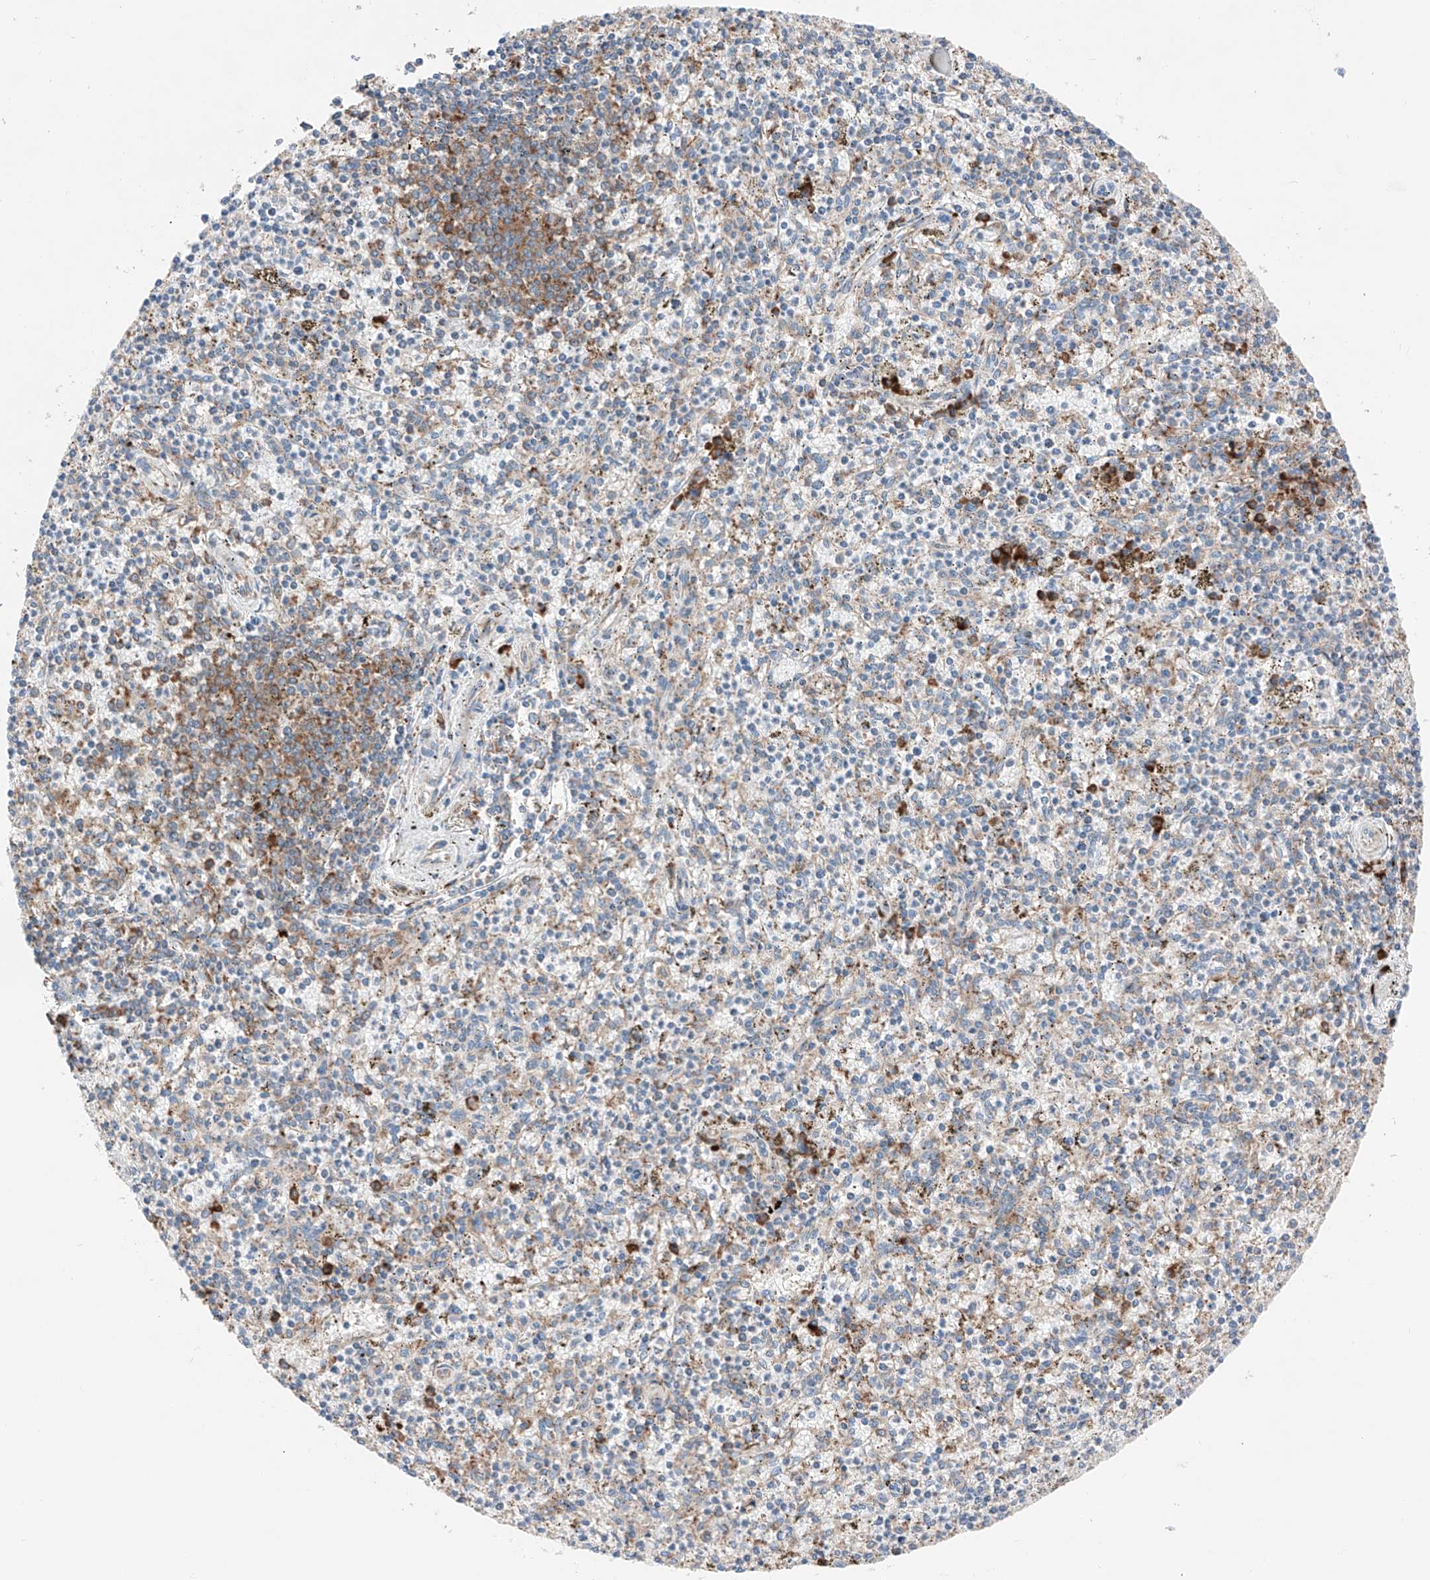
{"staining": {"intensity": "negative", "quantity": "none", "location": "none"}, "tissue": "spleen", "cell_type": "Cells in red pulp", "image_type": "normal", "snomed": [{"axis": "morphology", "description": "Normal tissue, NOS"}, {"axis": "topography", "description": "Spleen"}], "caption": "Immunohistochemistry of benign spleen demonstrates no positivity in cells in red pulp.", "gene": "CRELD1", "patient": {"sex": "male", "age": 72}}